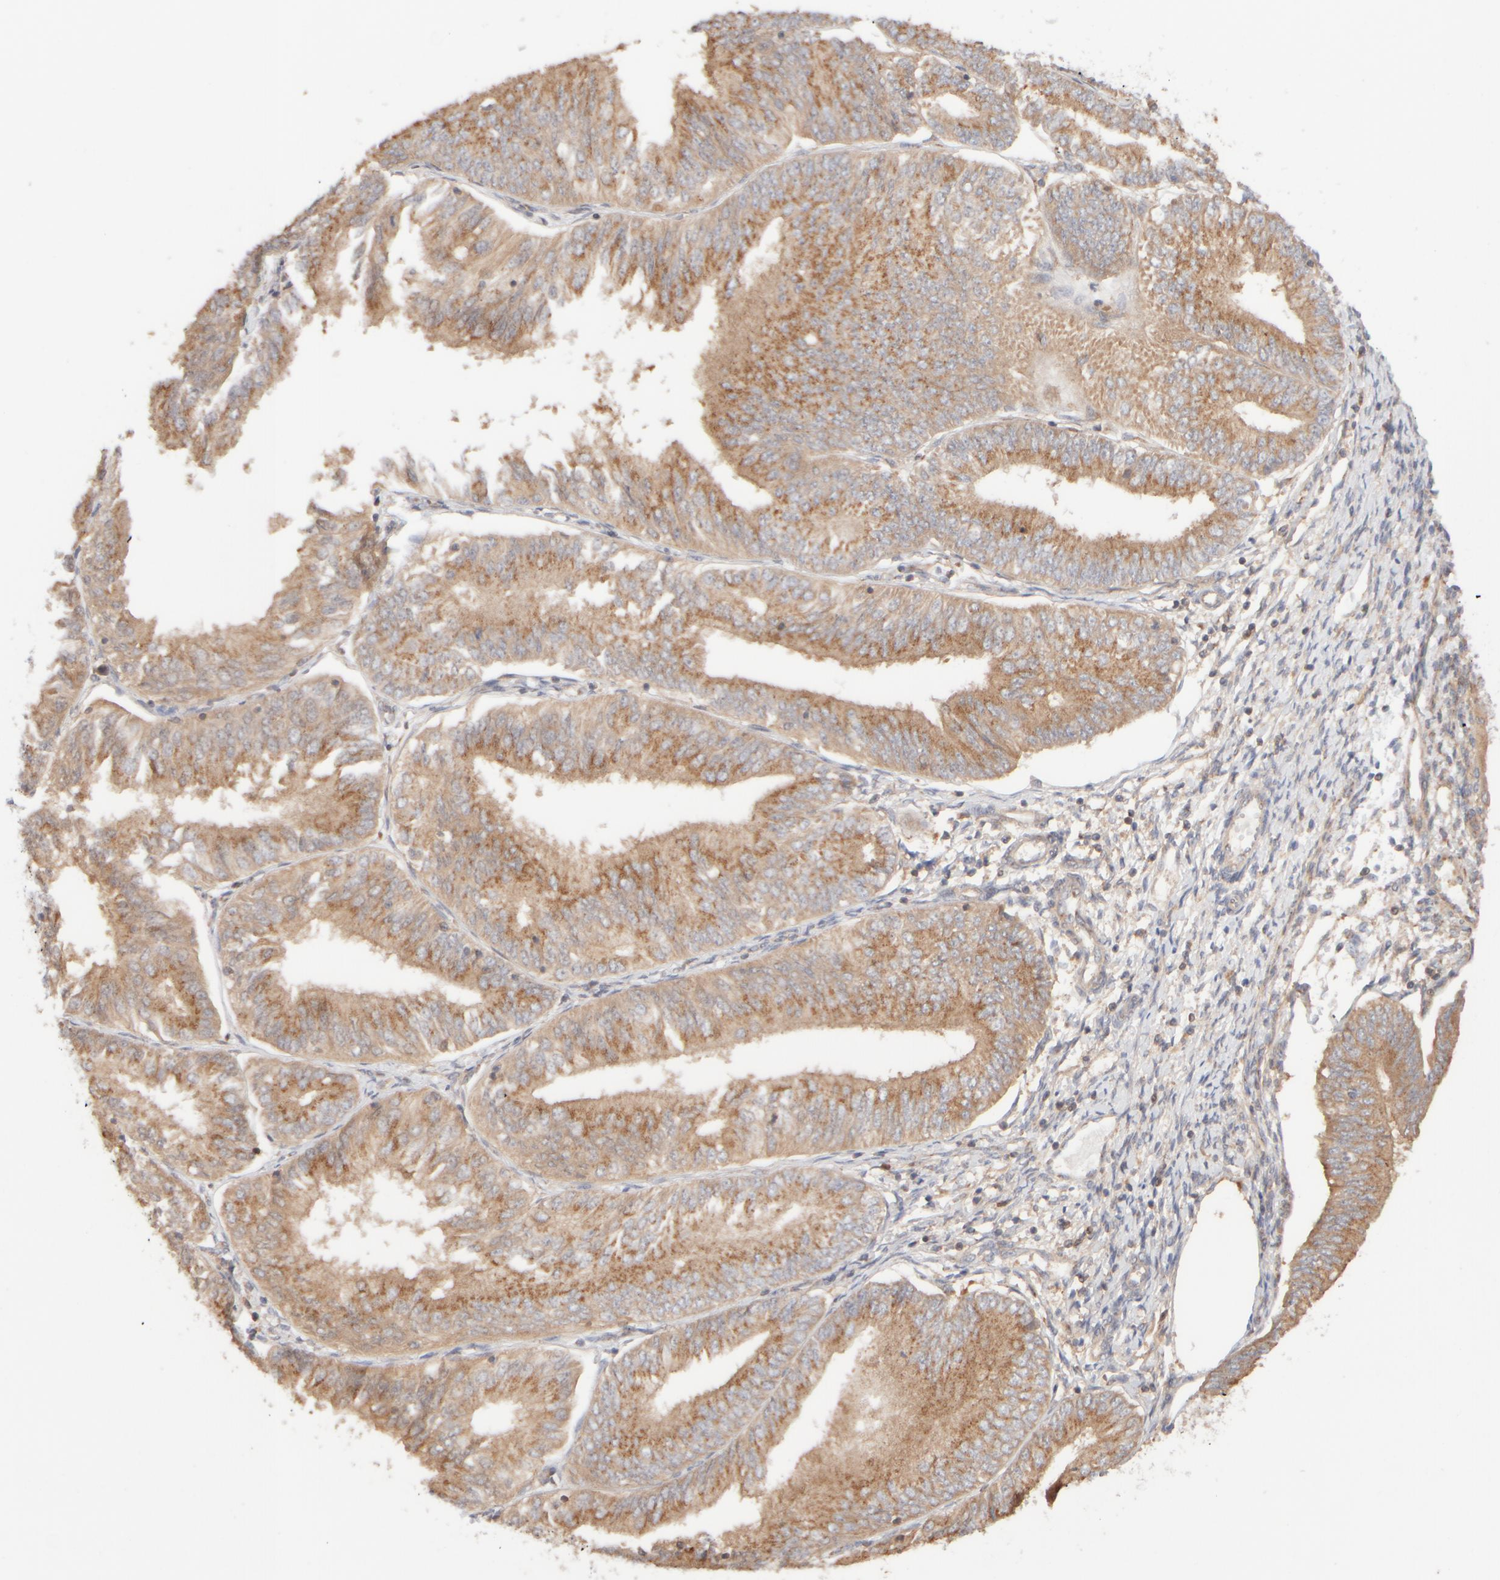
{"staining": {"intensity": "moderate", "quantity": ">75%", "location": "cytoplasmic/membranous"}, "tissue": "endometrial cancer", "cell_type": "Tumor cells", "image_type": "cancer", "snomed": [{"axis": "morphology", "description": "Adenocarcinoma, NOS"}, {"axis": "topography", "description": "Endometrium"}], "caption": "A brown stain labels moderate cytoplasmic/membranous staining of a protein in endometrial adenocarcinoma tumor cells.", "gene": "RABEP1", "patient": {"sex": "female", "age": 58}}